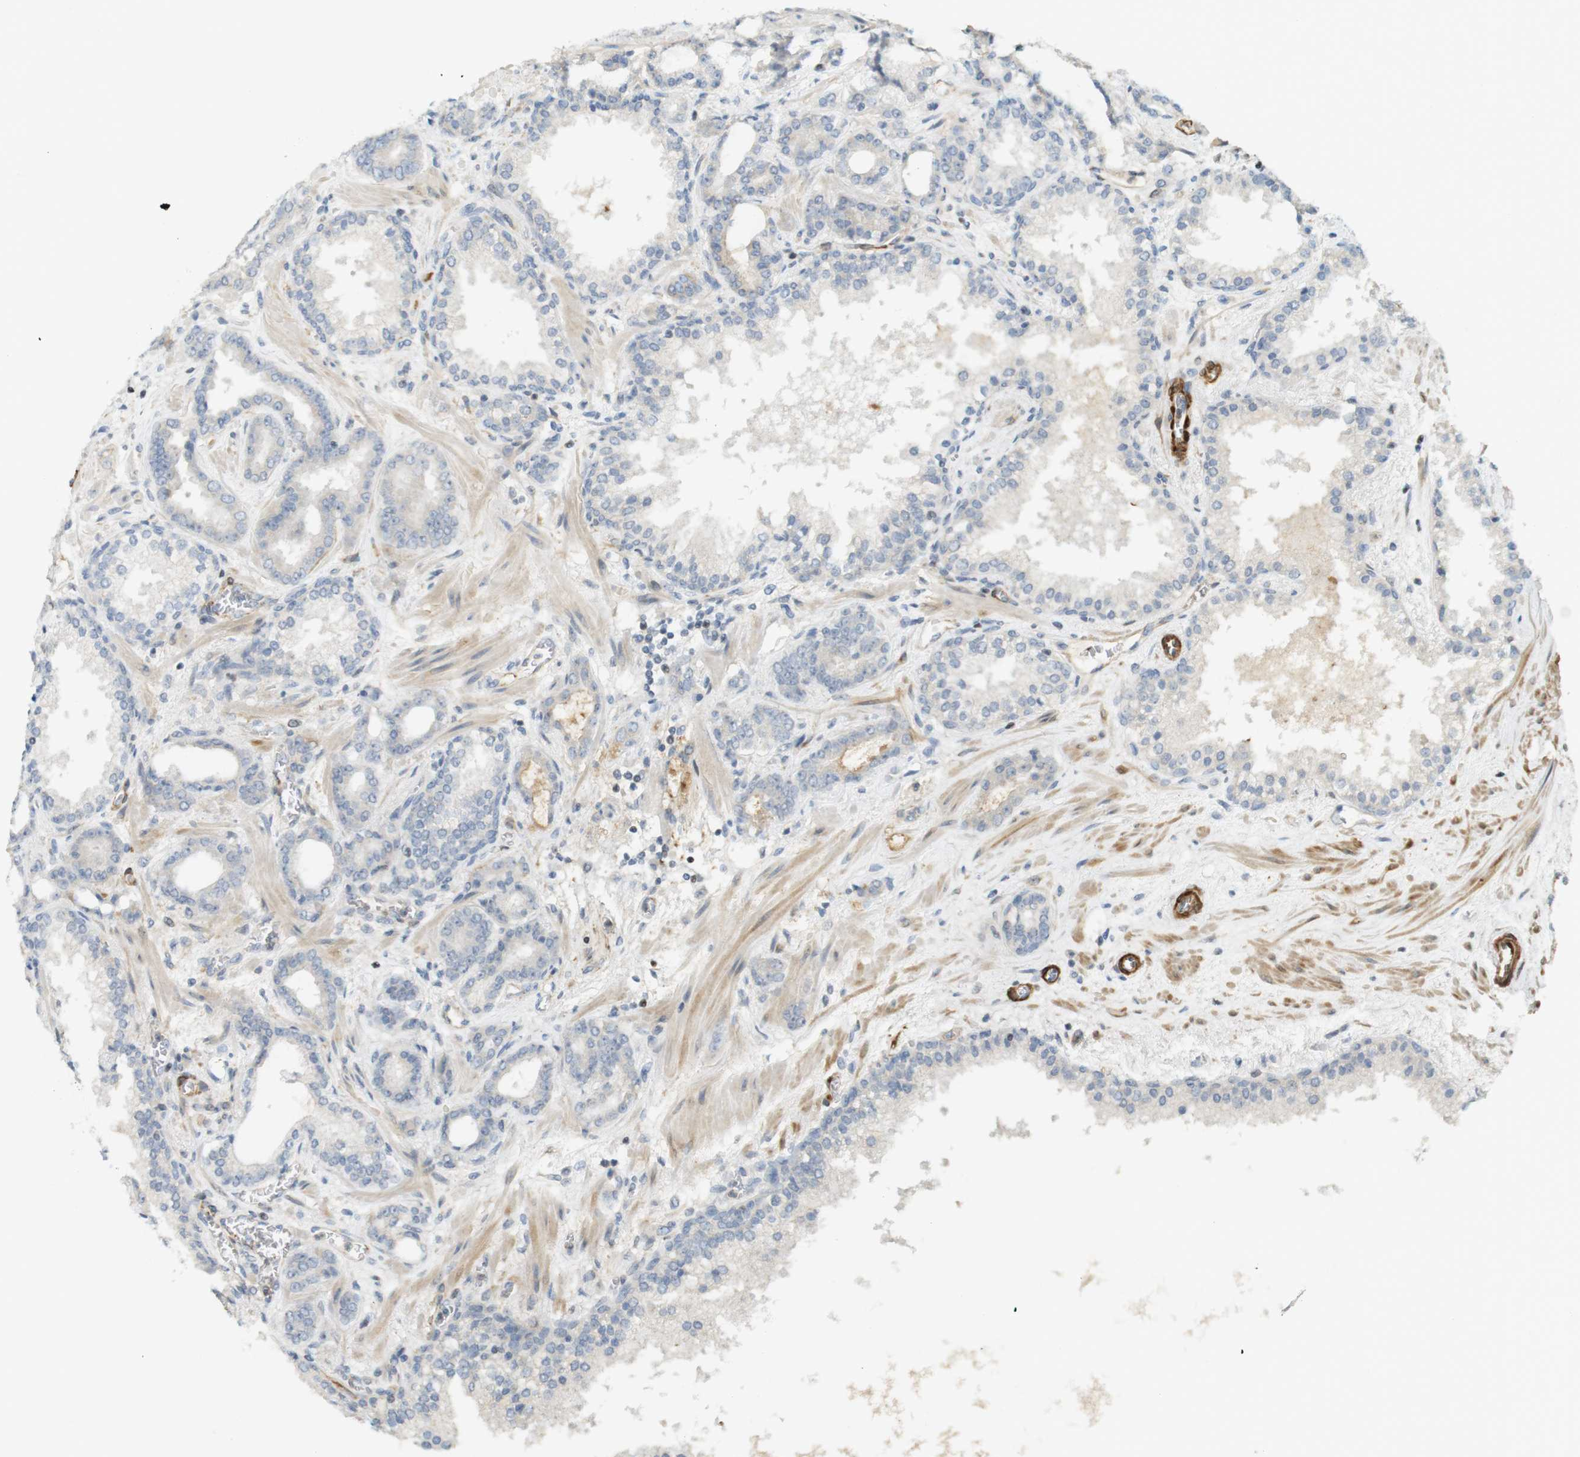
{"staining": {"intensity": "weak", "quantity": "<25%", "location": "cytoplasmic/membranous"}, "tissue": "prostate cancer", "cell_type": "Tumor cells", "image_type": "cancer", "snomed": [{"axis": "morphology", "description": "Adenocarcinoma, Low grade"}, {"axis": "topography", "description": "Prostate"}], "caption": "Prostate low-grade adenocarcinoma stained for a protein using immunohistochemistry demonstrates no staining tumor cells.", "gene": "PDE3A", "patient": {"sex": "male", "age": 60}}